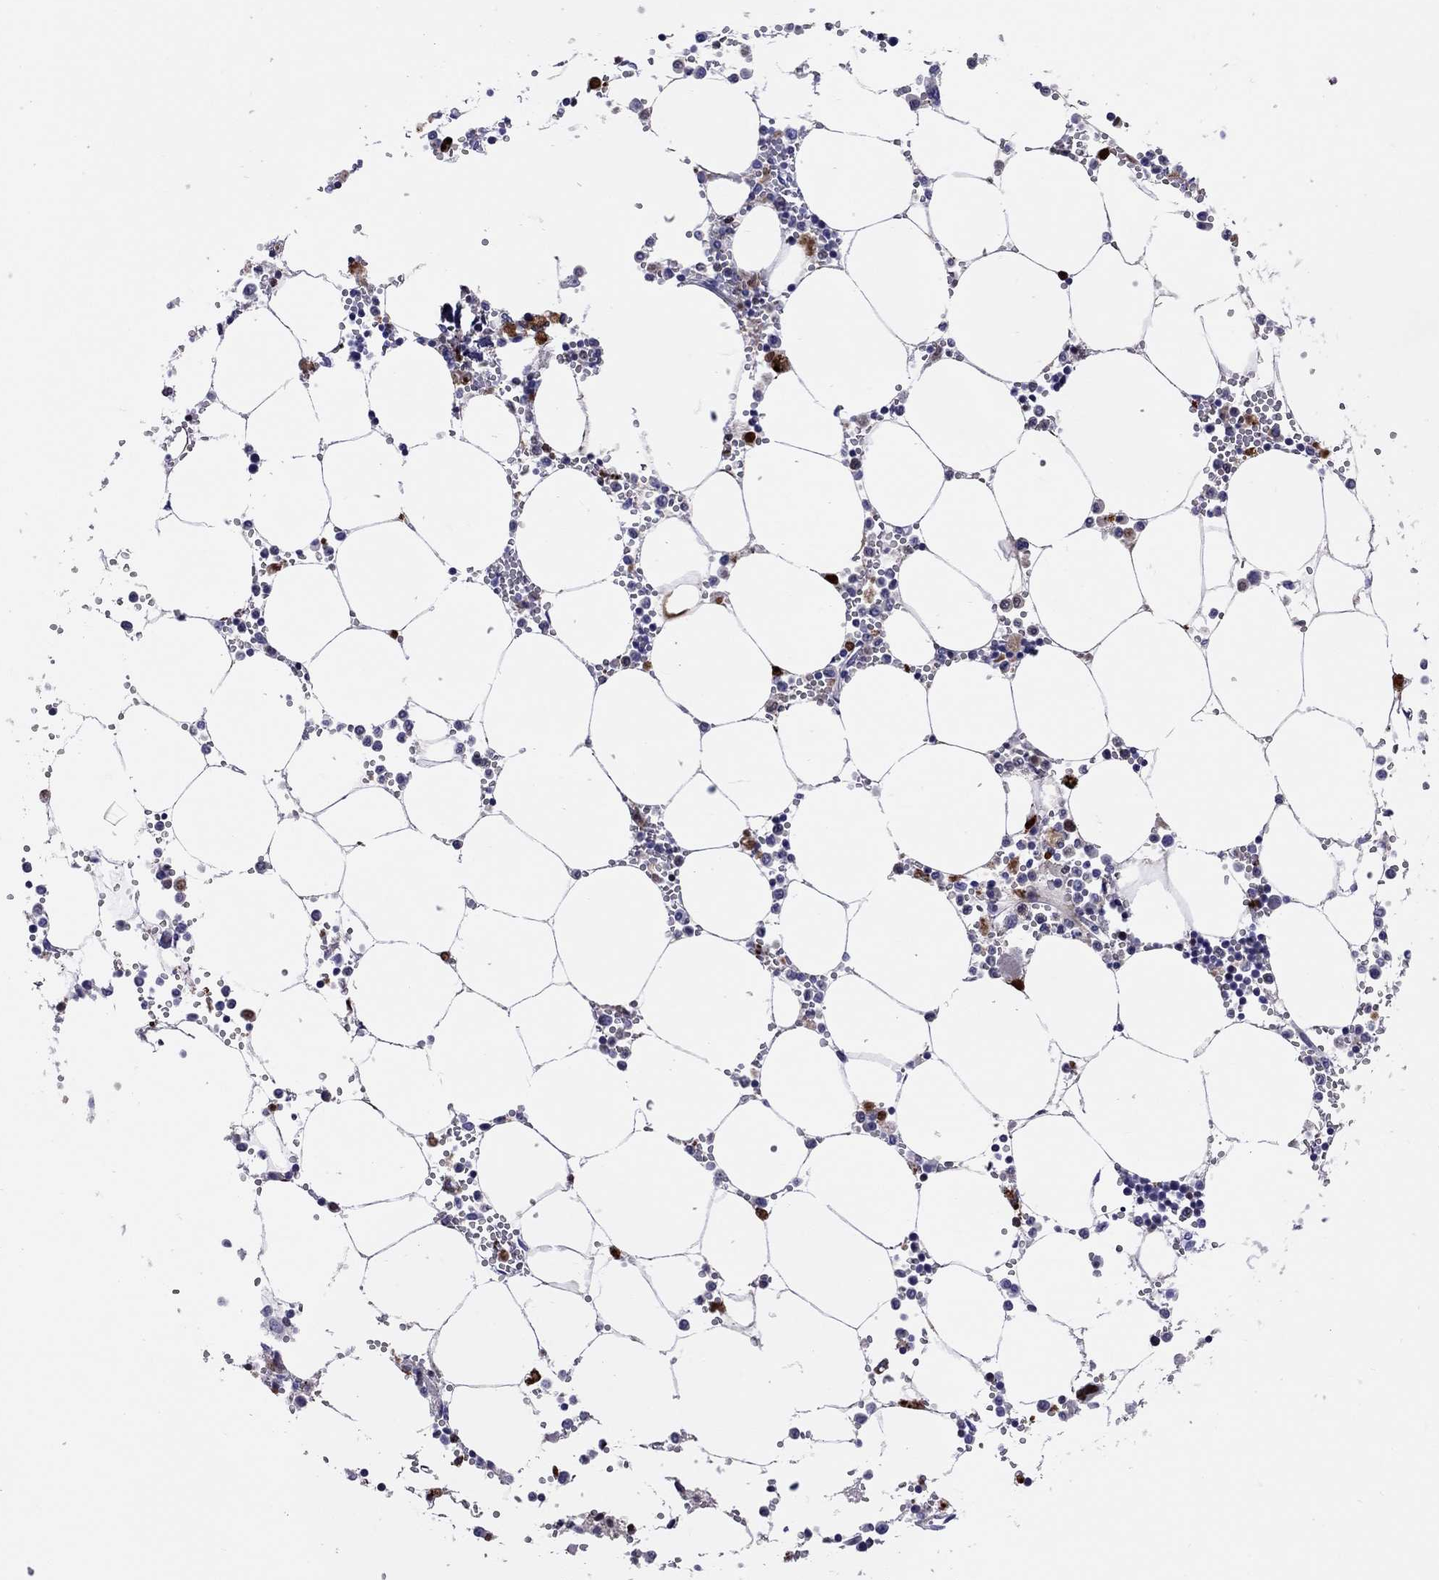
{"staining": {"intensity": "strong", "quantity": "<25%", "location": "nuclear"}, "tissue": "bone marrow", "cell_type": "Hematopoietic cells", "image_type": "normal", "snomed": [{"axis": "morphology", "description": "Normal tissue, NOS"}, {"axis": "topography", "description": "Bone marrow"}], "caption": "Bone marrow was stained to show a protein in brown. There is medium levels of strong nuclear staining in approximately <25% of hematopoietic cells.", "gene": "SERPINA3", "patient": {"sex": "male", "age": 54}}